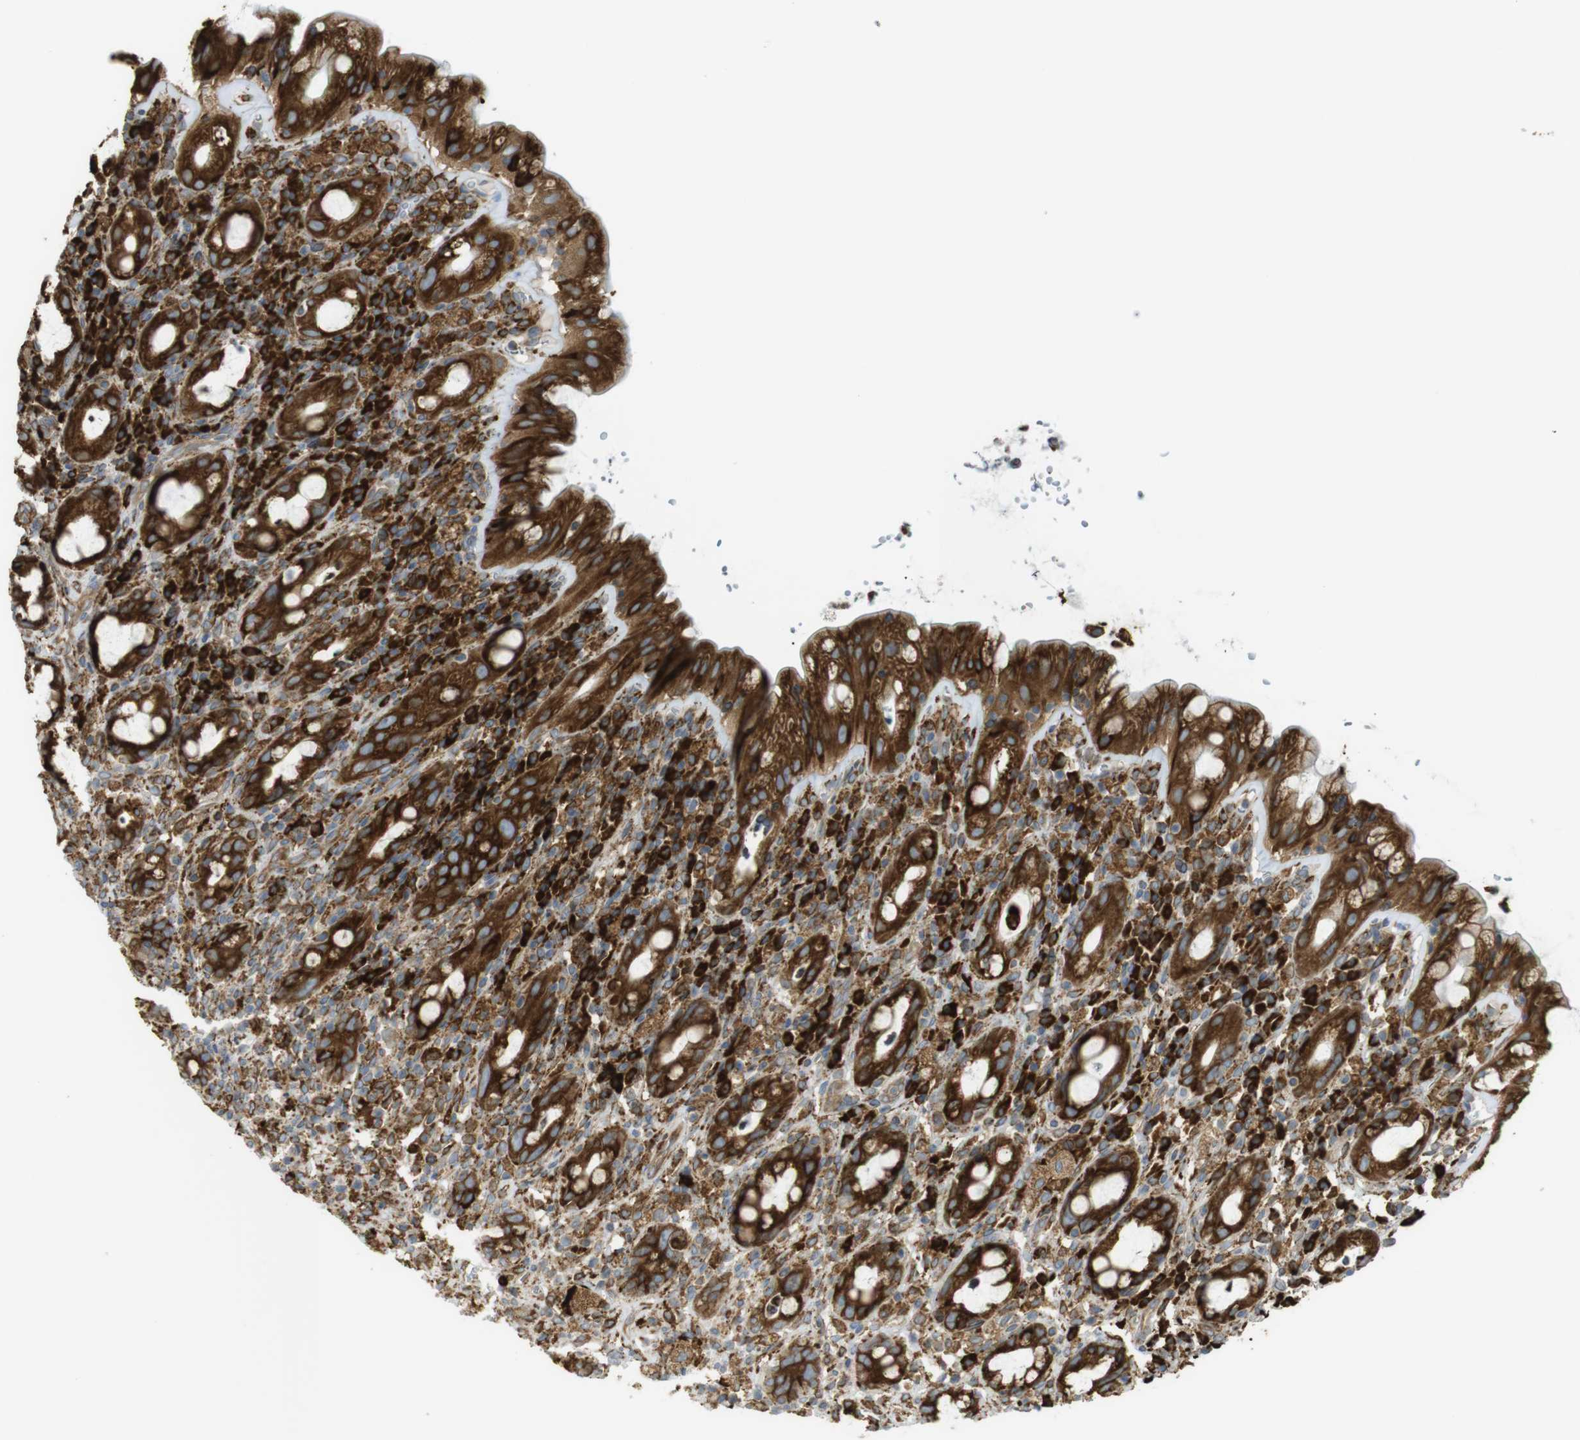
{"staining": {"intensity": "strong", "quantity": ">75%", "location": "cytoplasmic/membranous"}, "tissue": "rectum", "cell_type": "Glandular cells", "image_type": "normal", "snomed": [{"axis": "morphology", "description": "Normal tissue, NOS"}, {"axis": "topography", "description": "Rectum"}], "caption": "Immunohistochemistry of normal human rectum reveals high levels of strong cytoplasmic/membranous staining in approximately >75% of glandular cells.", "gene": "MBOAT2", "patient": {"sex": "male", "age": 44}}